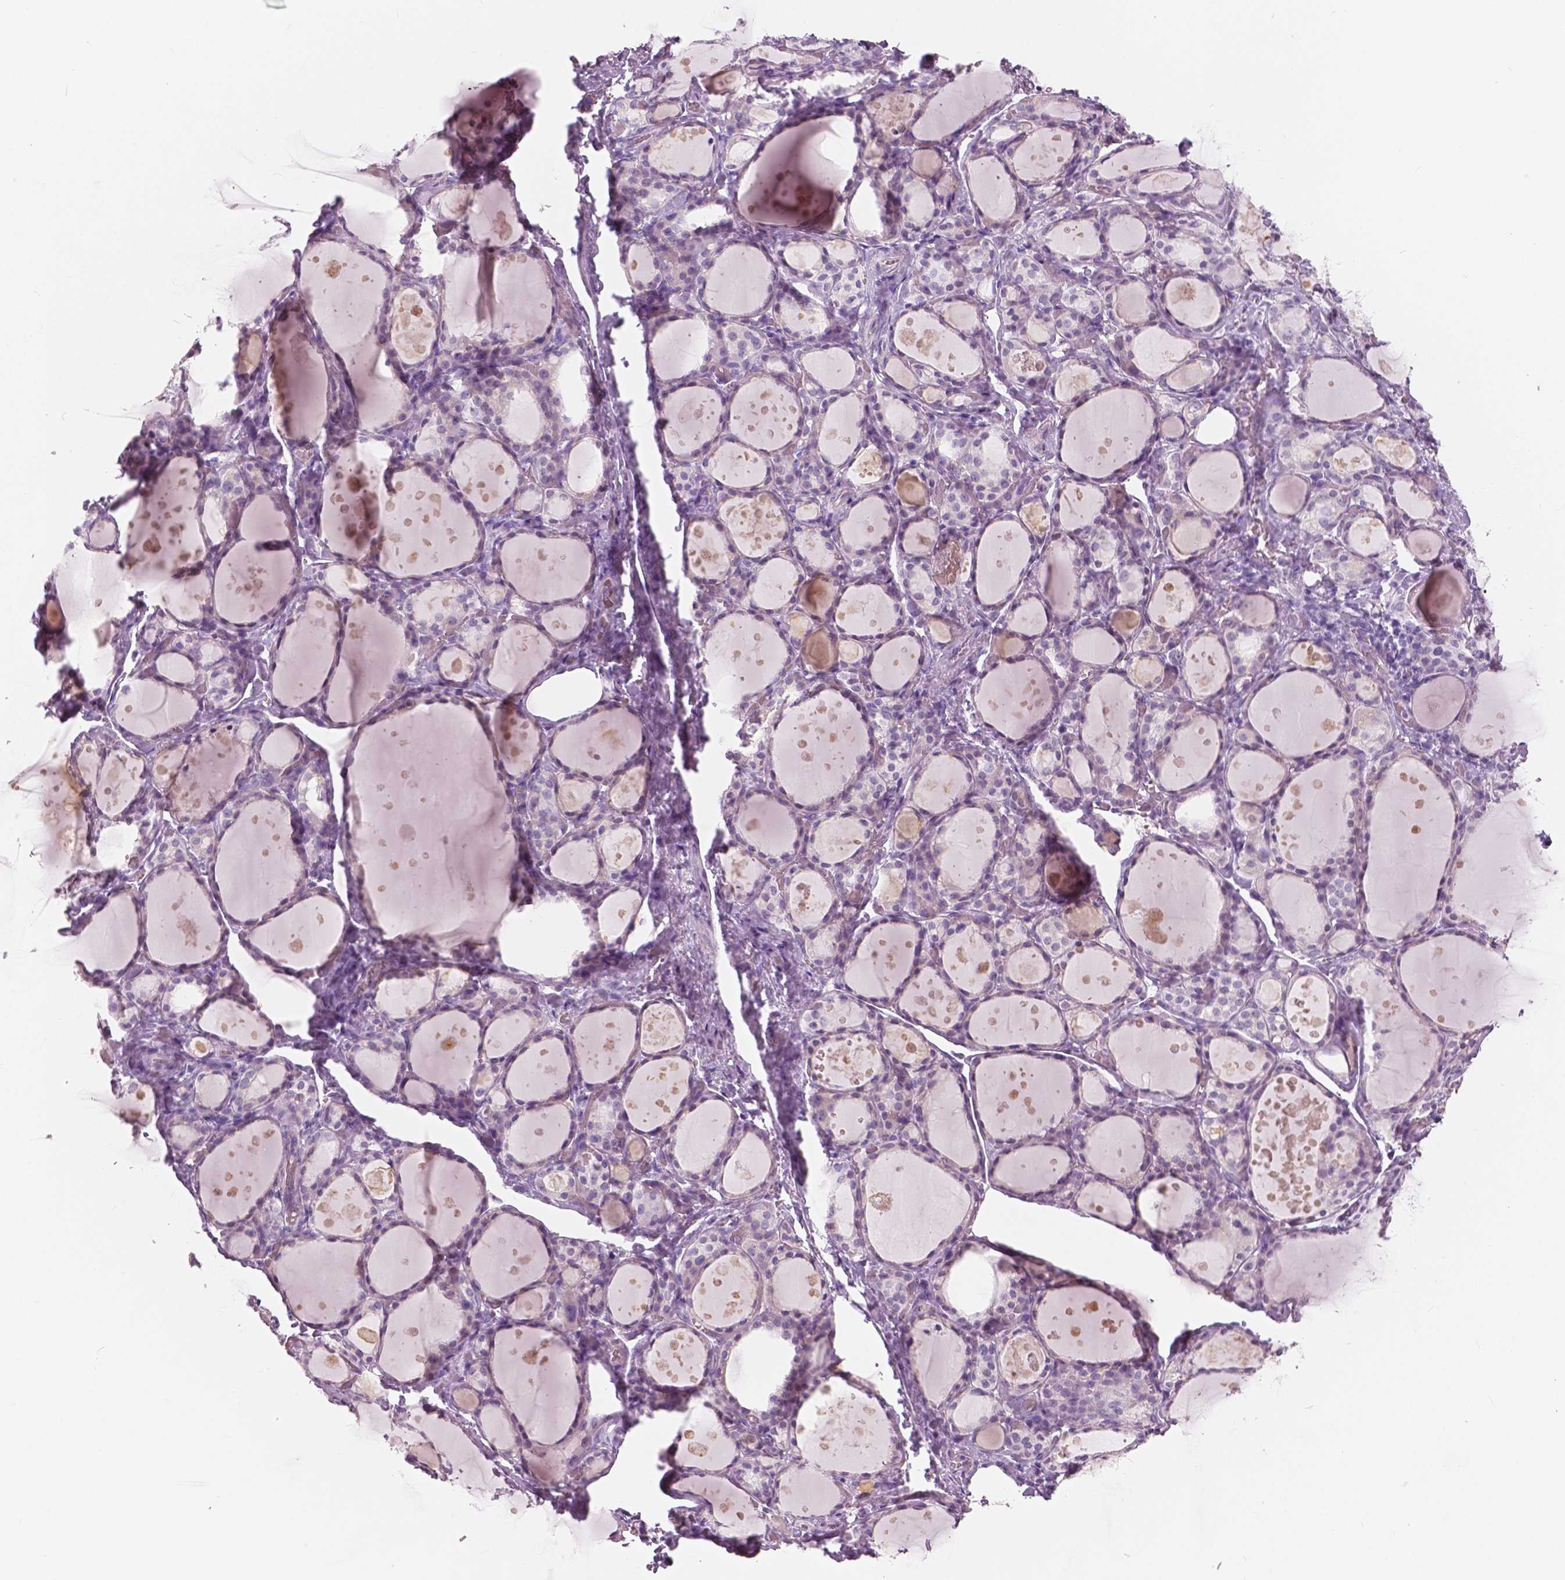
{"staining": {"intensity": "negative", "quantity": "none", "location": "none"}, "tissue": "thyroid gland", "cell_type": "Glandular cells", "image_type": "normal", "snomed": [{"axis": "morphology", "description": "Normal tissue, NOS"}, {"axis": "topography", "description": "Thyroid gland"}], "caption": "Photomicrograph shows no significant protein expression in glandular cells of benign thyroid gland.", "gene": "A4GNT", "patient": {"sex": "male", "age": 68}}